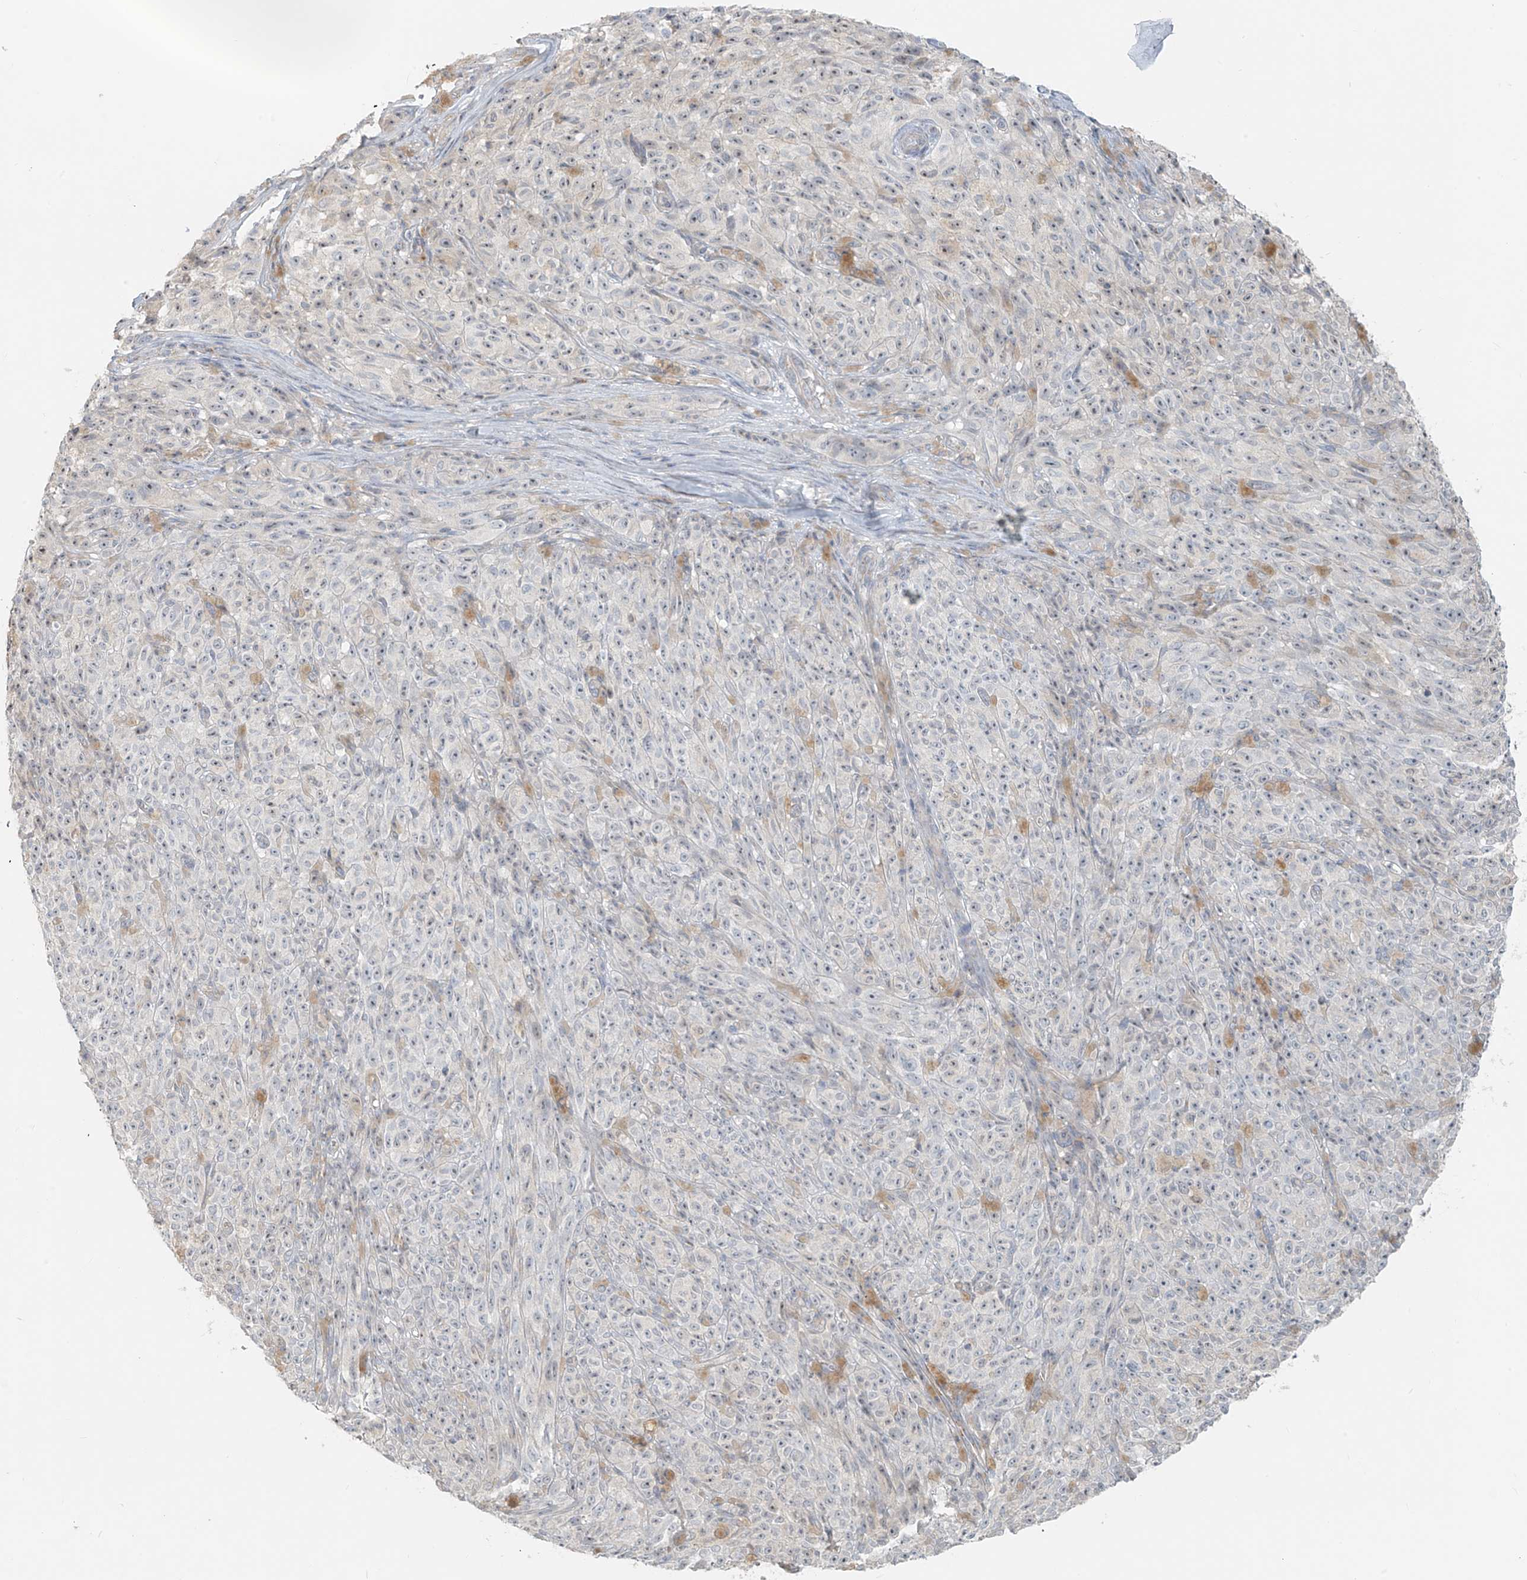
{"staining": {"intensity": "negative", "quantity": "none", "location": "none"}, "tissue": "melanoma", "cell_type": "Tumor cells", "image_type": "cancer", "snomed": [{"axis": "morphology", "description": "Malignant melanoma, NOS"}, {"axis": "topography", "description": "Skin"}], "caption": "Melanoma was stained to show a protein in brown. There is no significant expression in tumor cells. Brightfield microscopy of immunohistochemistry stained with DAB (3,3'-diaminobenzidine) (brown) and hematoxylin (blue), captured at high magnification.", "gene": "UST", "patient": {"sex": "female", "age": 82}}